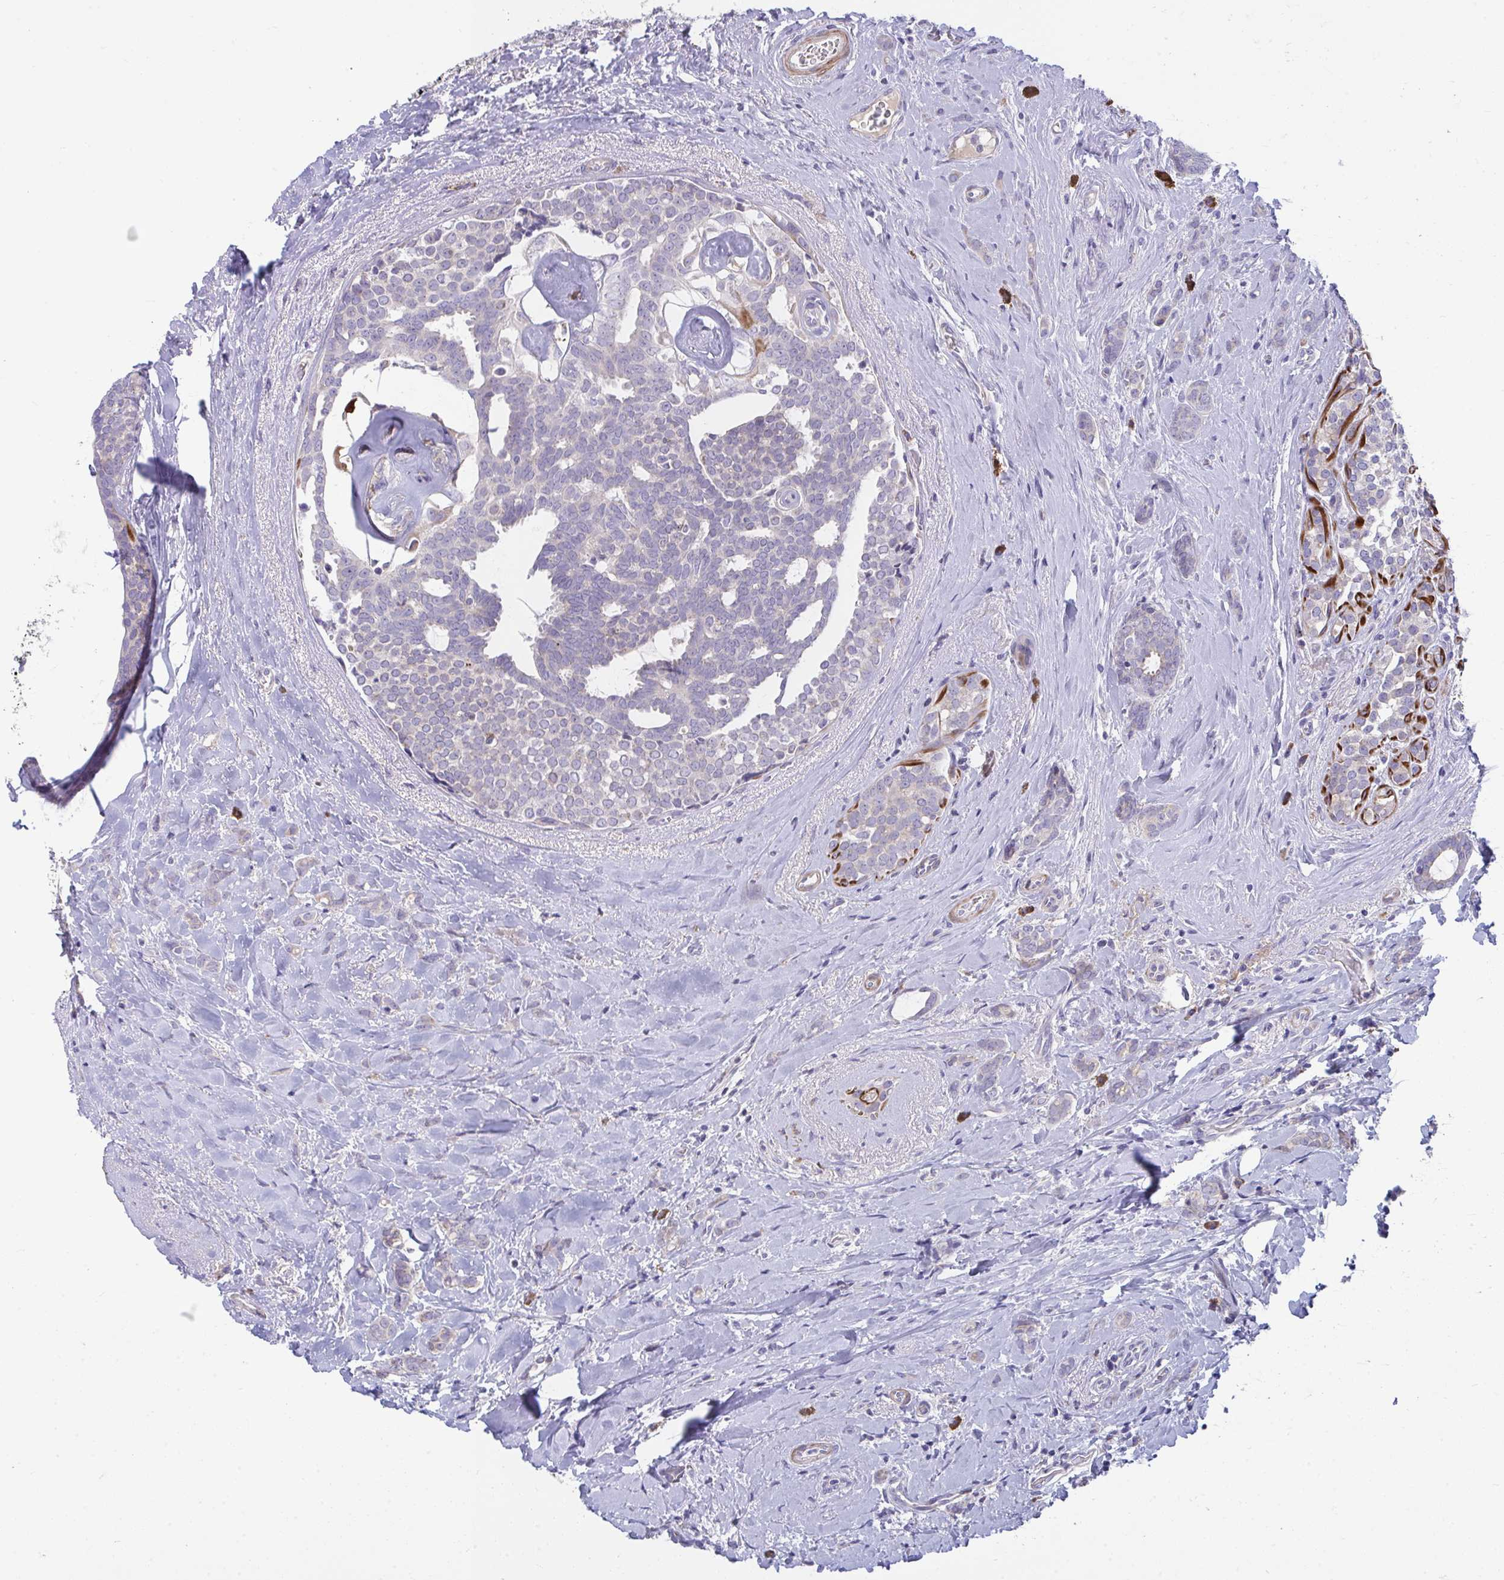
{"staining": {"intensity": "negative", "quantity": "none", "location": "none"}, "tissue": "breast cancer", "cell_type": "Tumor cells", "image_type": "cancer", "snomed": [{"axis": "morphology", "description": "Intraductal carcinoma, in situ"}, {"axis": "morphology", "description": "Duct carcinoma"}, {"axis": "morphology", "description": "Lobular carcinoma, in situ"}, {"axis": "topography", "description": "Breast"}], "caption": "A photomicrograph of breast cancer (intraductal carcinoma,  in situ) stained for a protein demonstrates no brown staining in tumor cells.", "gene": "PIGZ", "patient": {"sex": "female", "age": 44}}